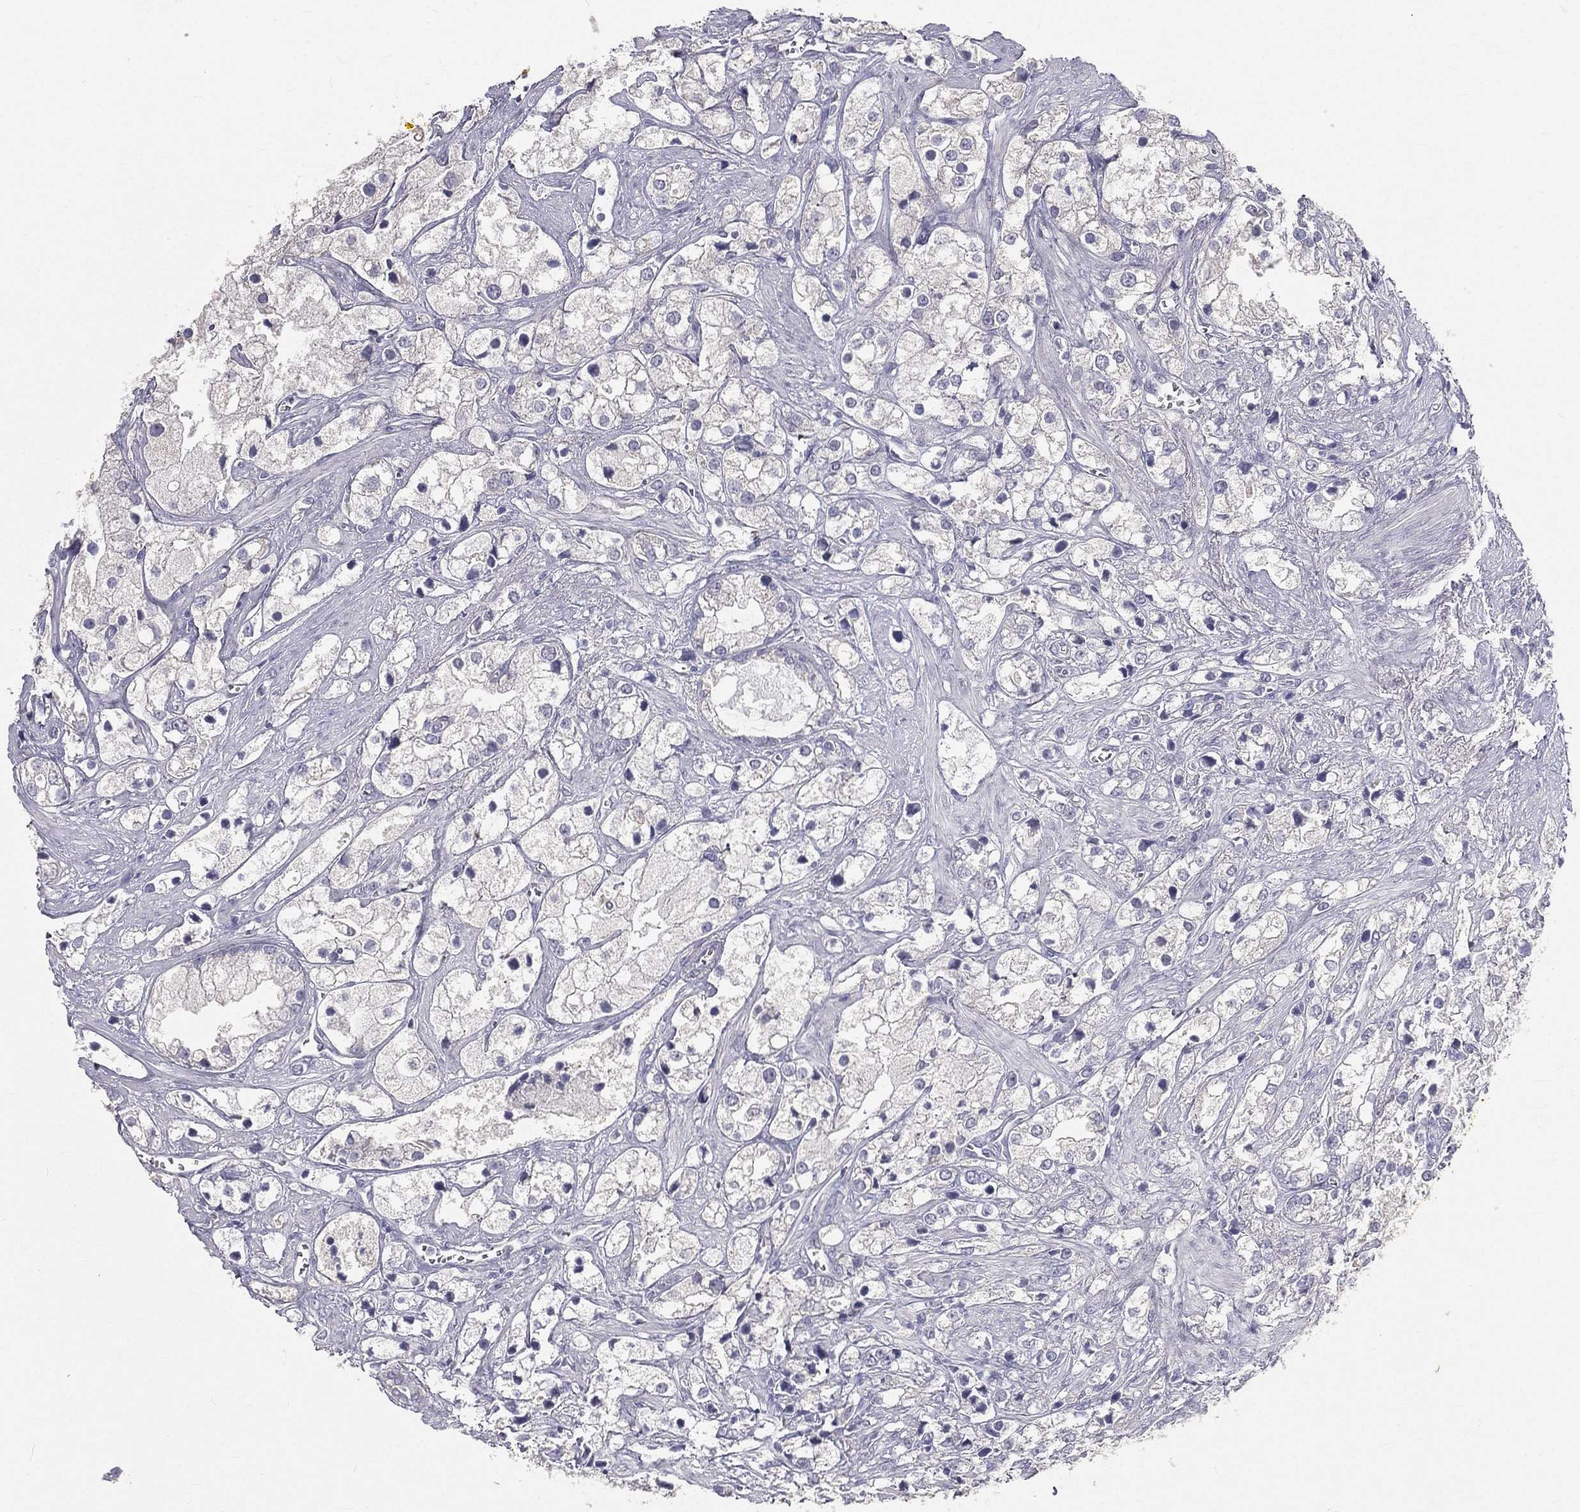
{"staining": {"intensity": "negative", "quantity": "none", "location": "none"}, "tissue": "prostate cancer", "cell_type": "Tumor cells", "image_type": "cancer", "snomed": [{"axis": "morphology", "description": "Adenocarcinoma, NOS"}, {"axis": "topography", "description": "Prostate and seminal vesicle, NOS"}, {"axis": "topography", "description": "Prostate"}], "caption": "High magnification brightfield microscopy of prostate cancer stained with DAB (brown) and counterstained with hematoxylin (blue): tumor cells show no significant expression. (Brightfield microscopy of DAB immunohistochemistry at high magnification).", "gene": "MUC13", "patient": {"sex": "male", "age": 79}}